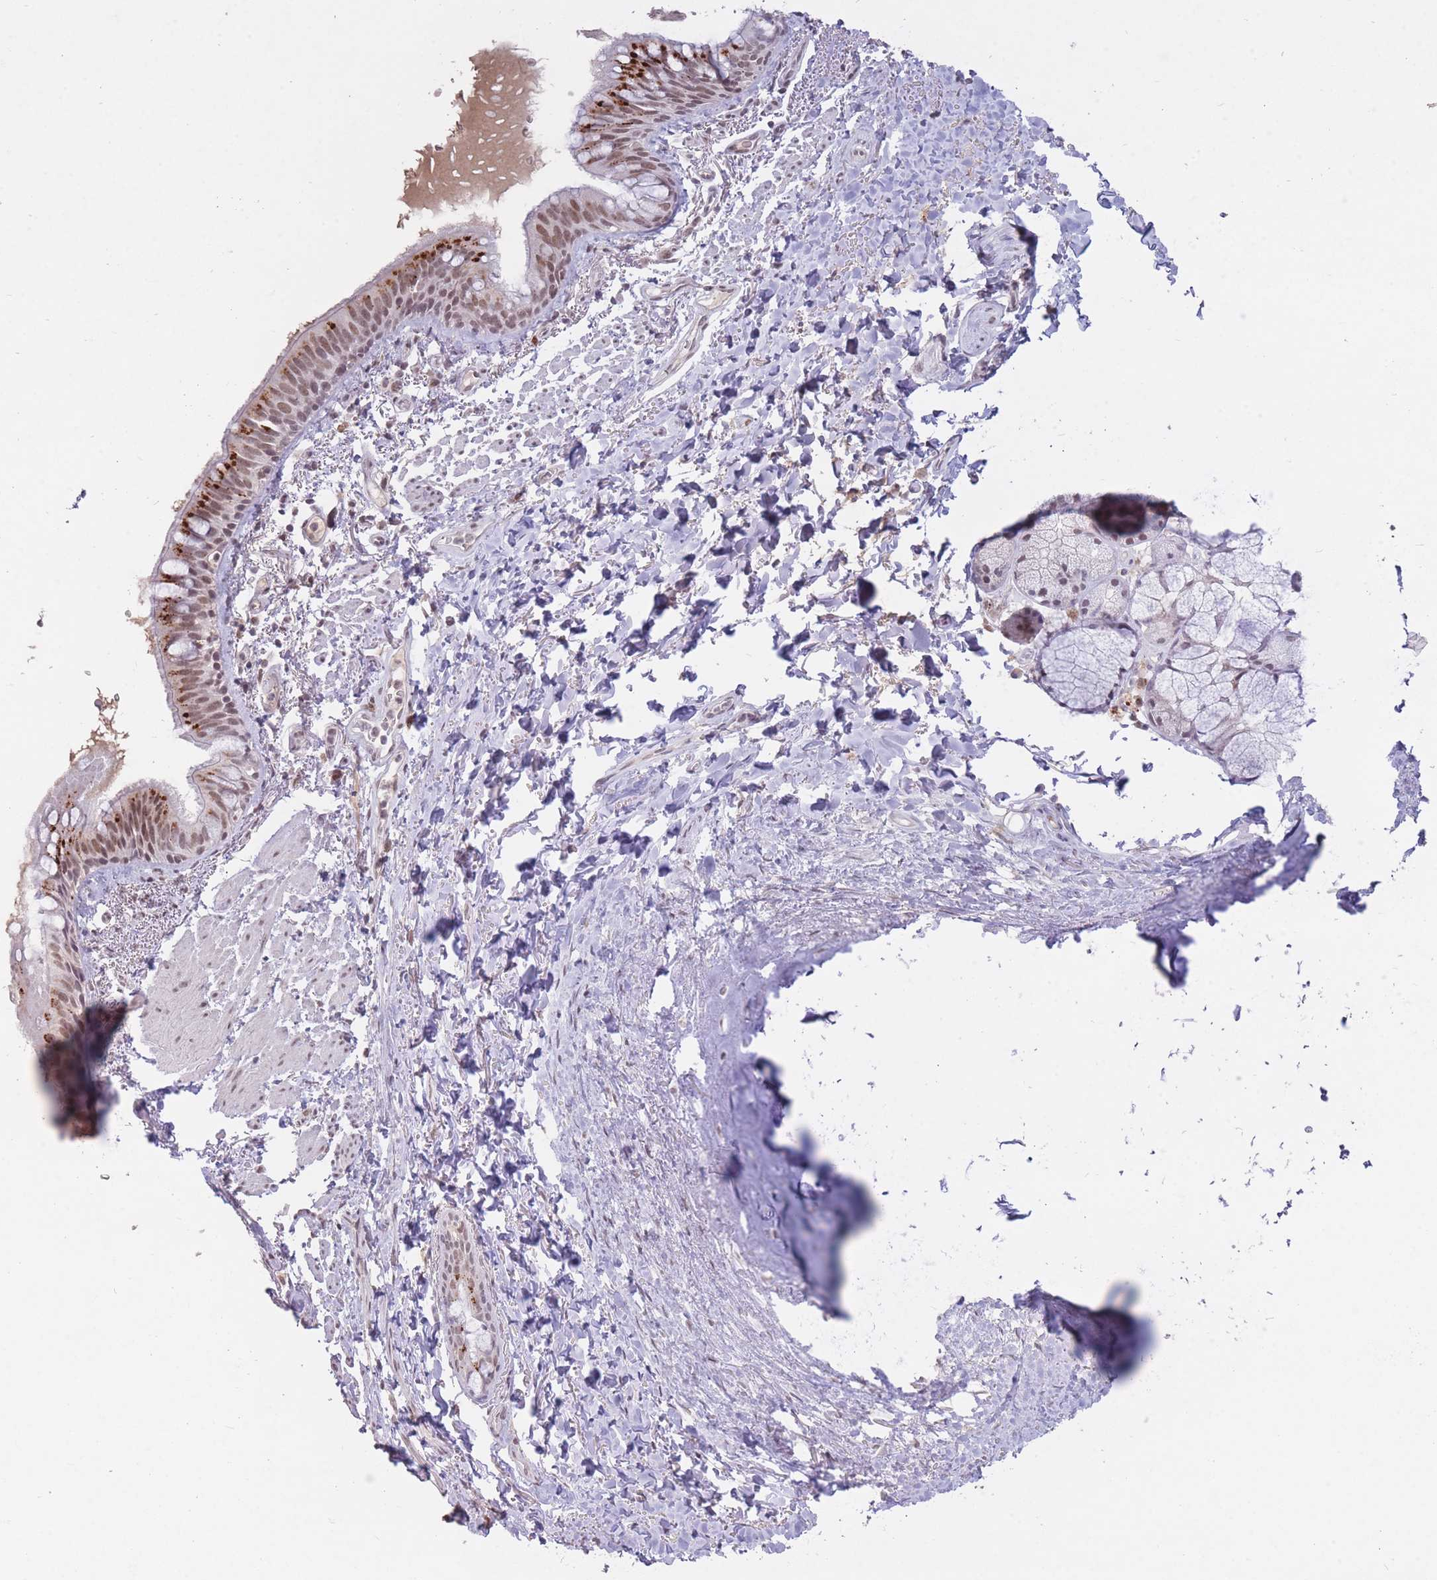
{"staining": {"intensity": "moderate", "quantity": ">75%", "location": "cytoplasmic/membranous,nuclear"}, "tissue": "bronchus", "cell_type": "Respiratory epithelial cells", "image_type": "normal", "snomed": [{"axis": "morphology", "description": "Normal tissue, NOS"}, {"axis": "topography", "description": "Bronchus"}], "caption": "The micrograph shows immunohistochemical staining of normal bronchus. There is moderate cytoplasmic/membranous,nuclear positivity is appreciated in about >75% of respiratory epithelial cells.", "gene": "HNRNPUL1", "patient": {"sex": "male", "age": 70}}